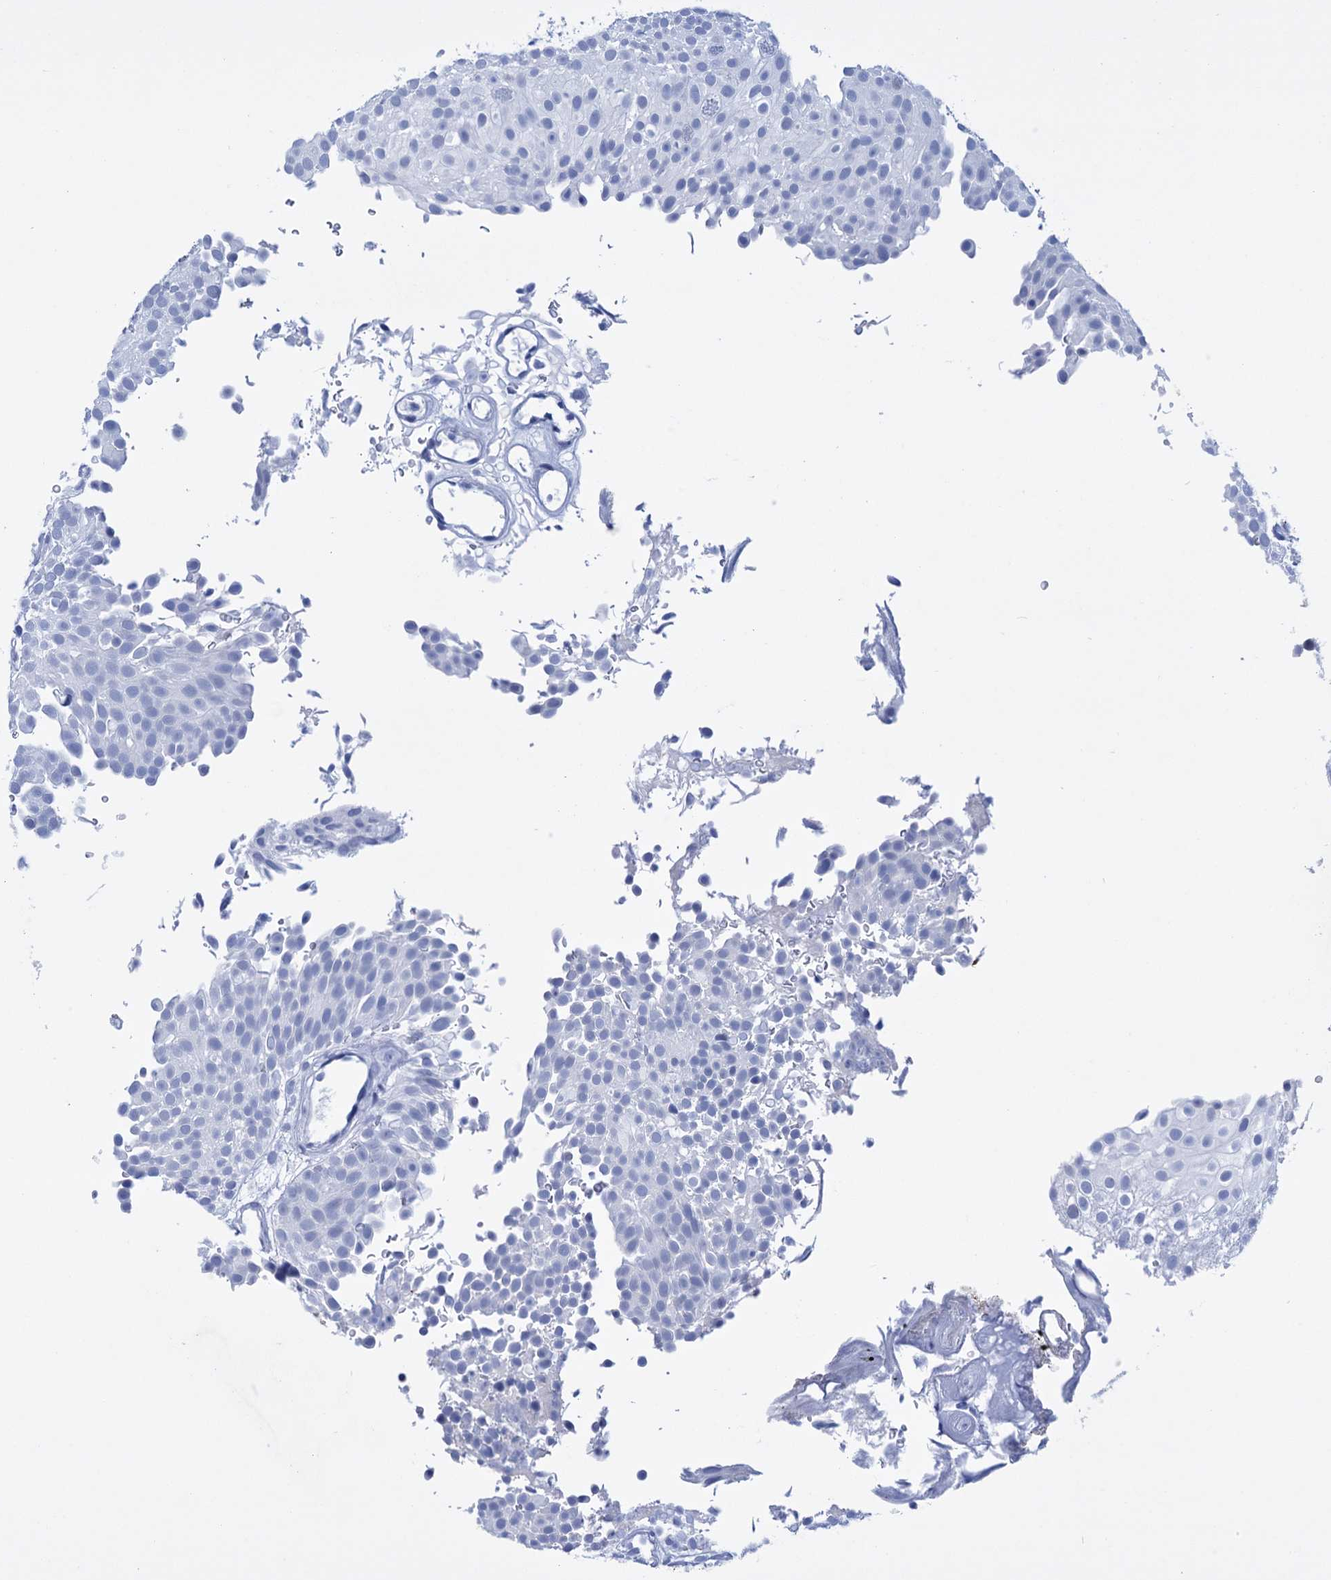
{"staining": {"intensity": "negative", "quantity": "none", "location": "none"}, "tissue": "urothelial cancer", "cell_type": "Tumor cells", "image_type": "cancer", "snomed": [{"axis": "morphology", "description": "Urothelial carcinoma, Low grade"}, {"axis": "topography", "description": "Urinary bladder"}], "caption": "An immunohistochemistry photomicrograph of urothelial cancer is shown. There is no staining in tumor cells of urothelial cancer.", "gene": "FBXW12", "patient": {"sex": "male", "age": 78}}